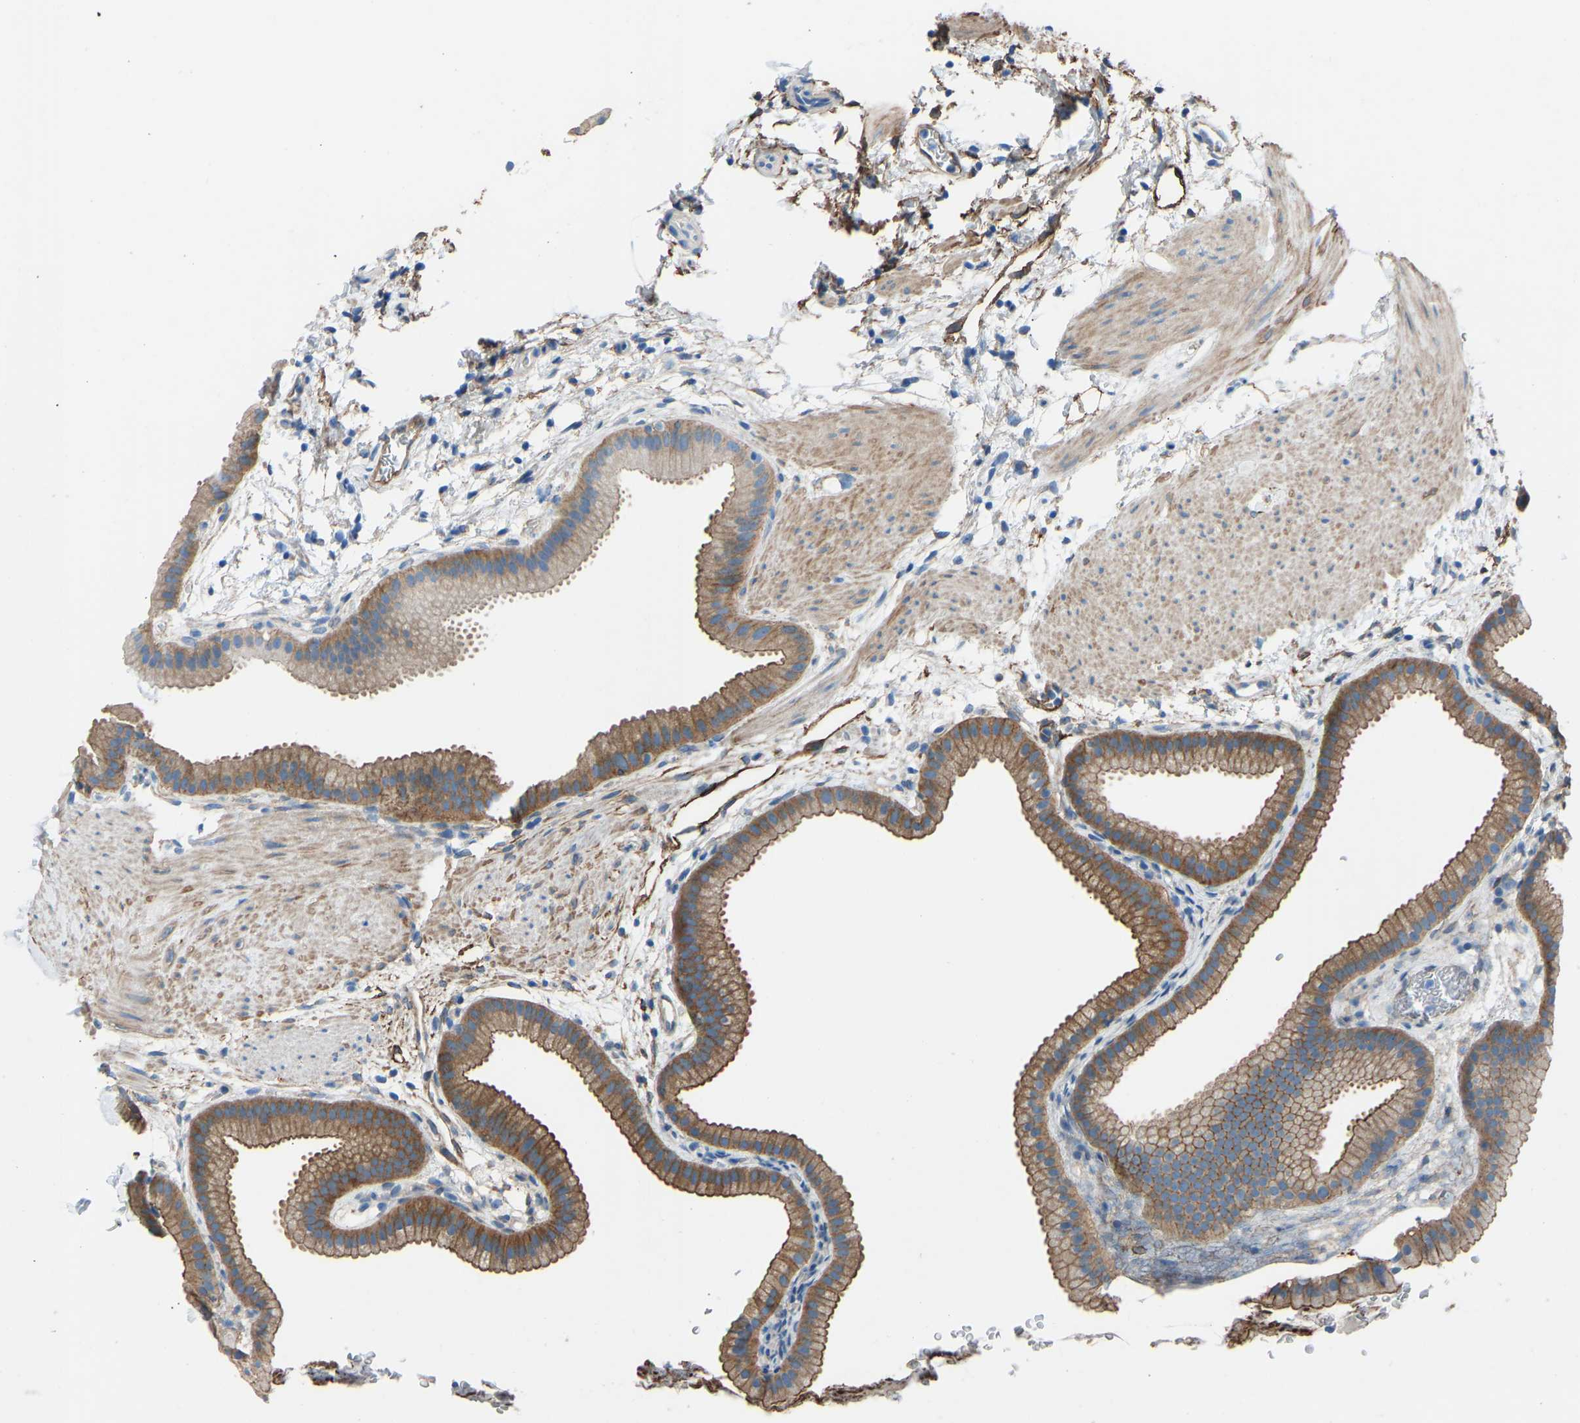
{"staining": {"intensity": "moderate", "quantity": ">75%", "location": "cytoplasmic/membranous"}, "tissue": "gallbladder", "cell_type": "Glandular cells", "image_type": "normal", "snomed": [{"axis": "morphology", "description": "Normal tissue, NOS"}, {"axis": "topography", "description": "Gallbladder"}], "caption": "The photomicrograph displays a brown stain indicating the presence of a protein in the cytoplasmic/membranous of glandular cells in gallbladder. (DAB (3,3'-diaminobenzidine) IHC with brightfield microscopy, high magnification).", "gene": "MYH10", "patient": {"sex": "female", "age": 64}}